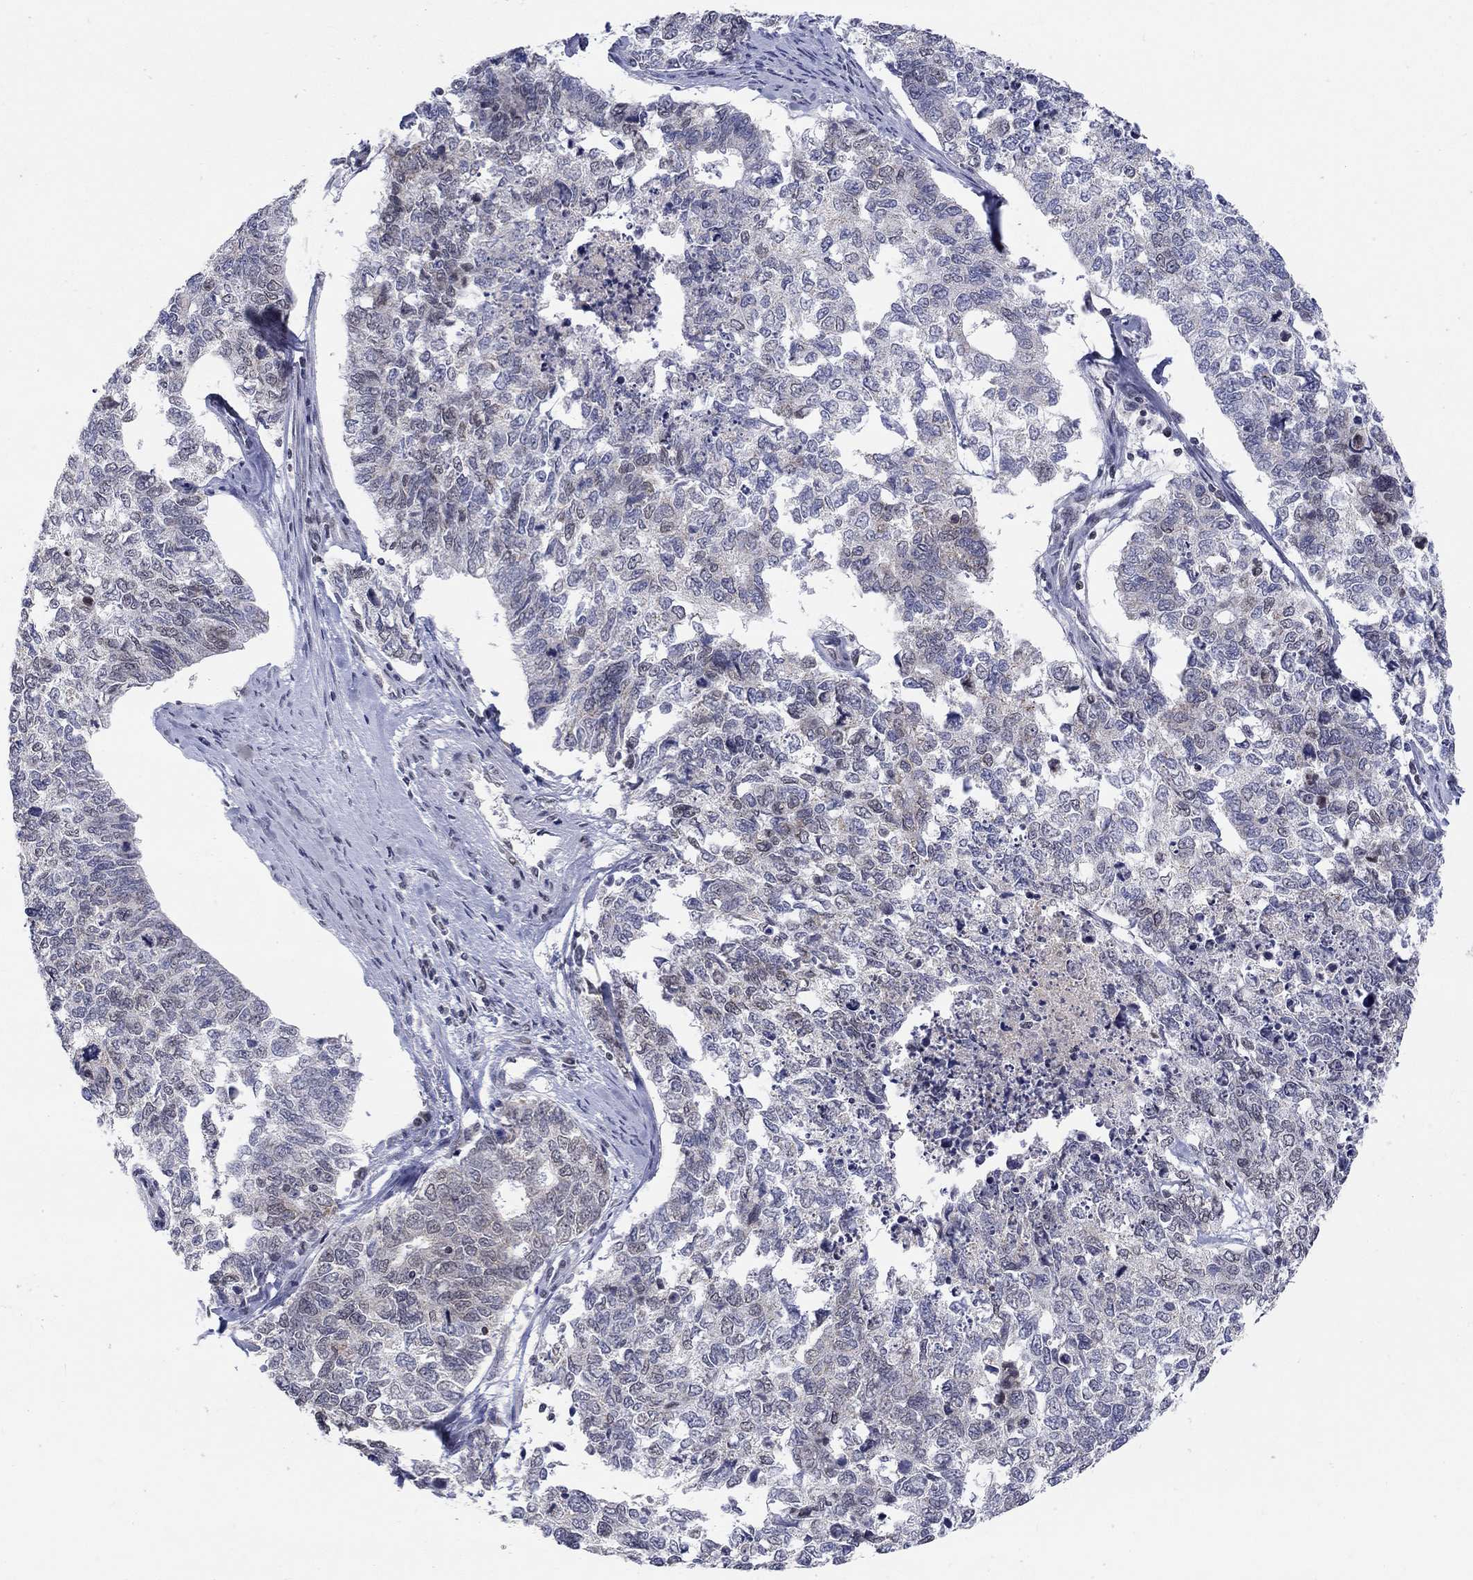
{"staining": {"intensity": "negative", "quantity": "none", "location": "none"}, "tissue": "cervical cancer", "cell_type": "Tumor cells", "image_type": "cancer", "snomed": [{"axis": "morphology", "description": "Squamous cell carcinoma, NOS"}, {"axis": "topography", "description": "Cervix"}], "caption": "A histopathology image of cervical cancer stained for a protein demonstrates no brown staining in tumor cells.", "gene": "KLF12", "patient": {"sex": "female", "age": 63}}